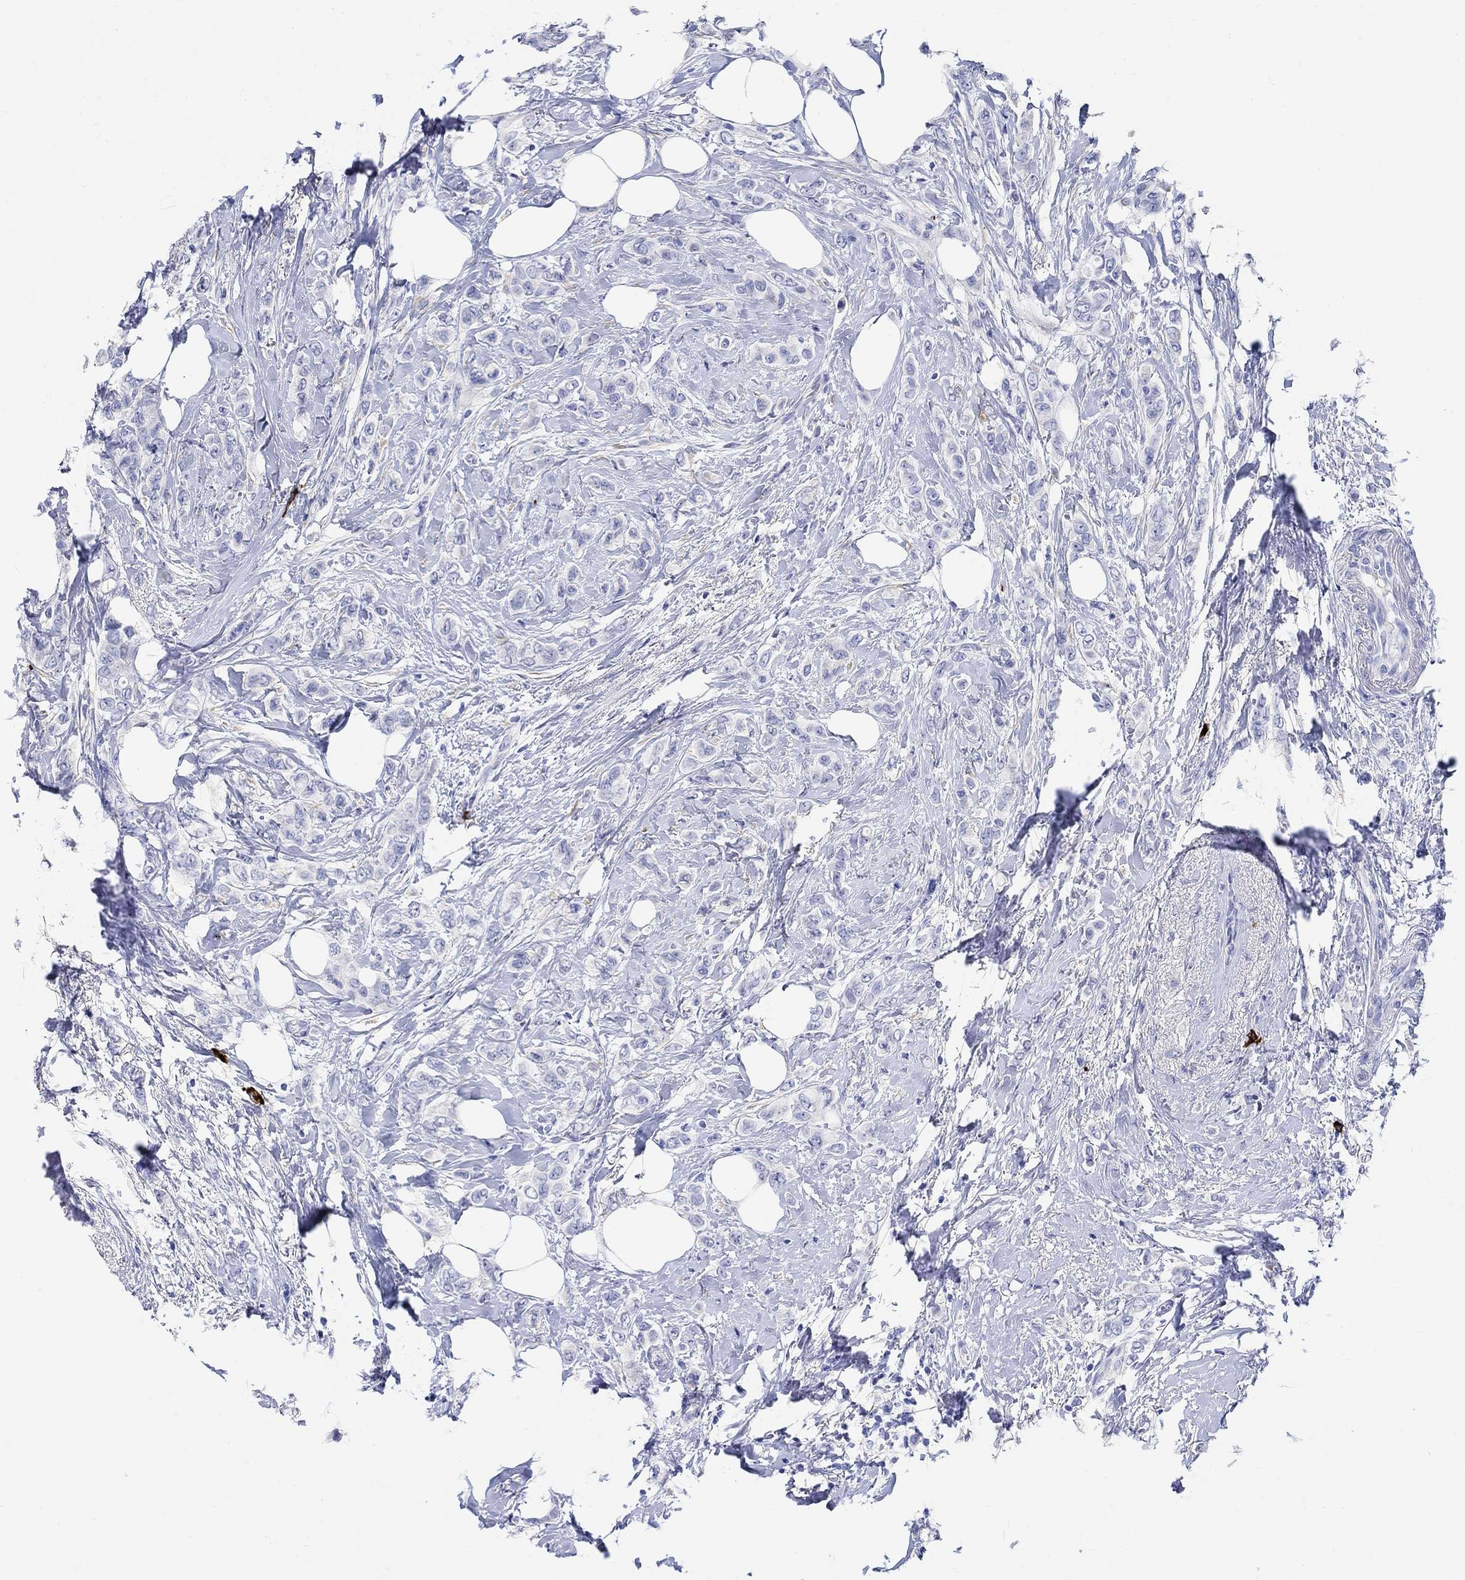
{"staining": {"intensity": "negative", "quantity": "none", "location": "none"}, "tissue": "breast cancer", "cell_type": "Tumor cells", "image_type": "cancer", "snomed": [{"axis": "morphology", "description": "Lobular carcinoma"}, {"axis": "topography", "description": "Breast"}], "caption": "DAB immunohistochemical staining of lobular carcinoma (breast) exhibits no significant positivity in tumor cells. (DAB immunohistochemistry (IHC) visualized using brightfield microscopy, high magnification).", "gene": "P2RY6", "patient": {"sex": "female", "age": 66}}